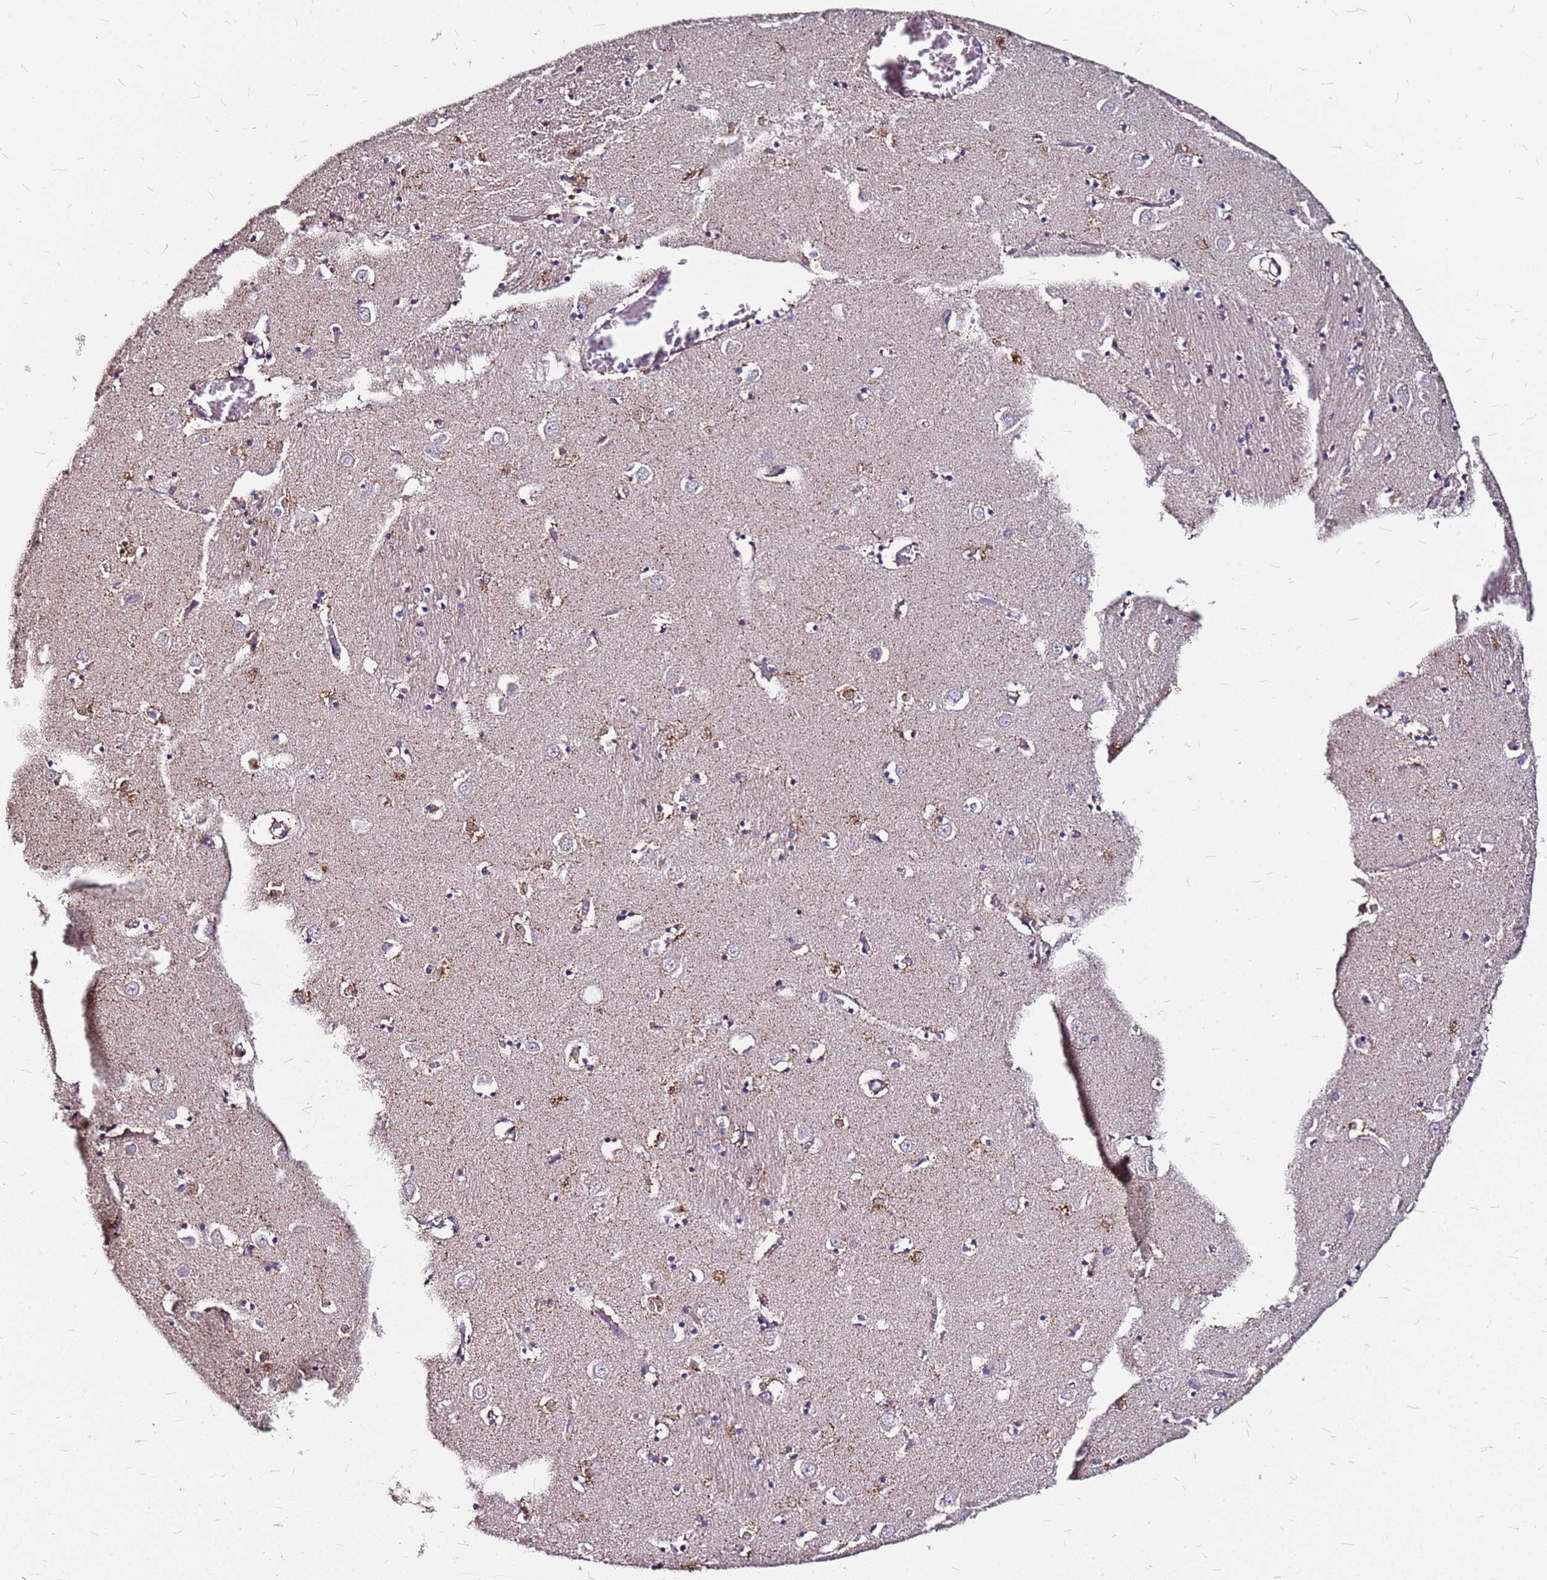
{"staining": {"intensity": "moderate", "quantity": "<25%", "location": "cytoplasmic/membranous"}, "tissue": "caudate", "cell_type": "Glial cells", "image_type": "normal", "snomed": [{"axis": "morphology", "description": "Normal tissue, NOS"}, {"axis": "topography", "description": "Lateral ventricle wall"}], "caption": "This is a micrograph of immunohistochemistry staining of benign caudate, which shows moderate positivity in the cytoplasmic/membranous of glial cells.", "gene": "DCDC2C", "patient": {"sex": "male", "age": 70}}